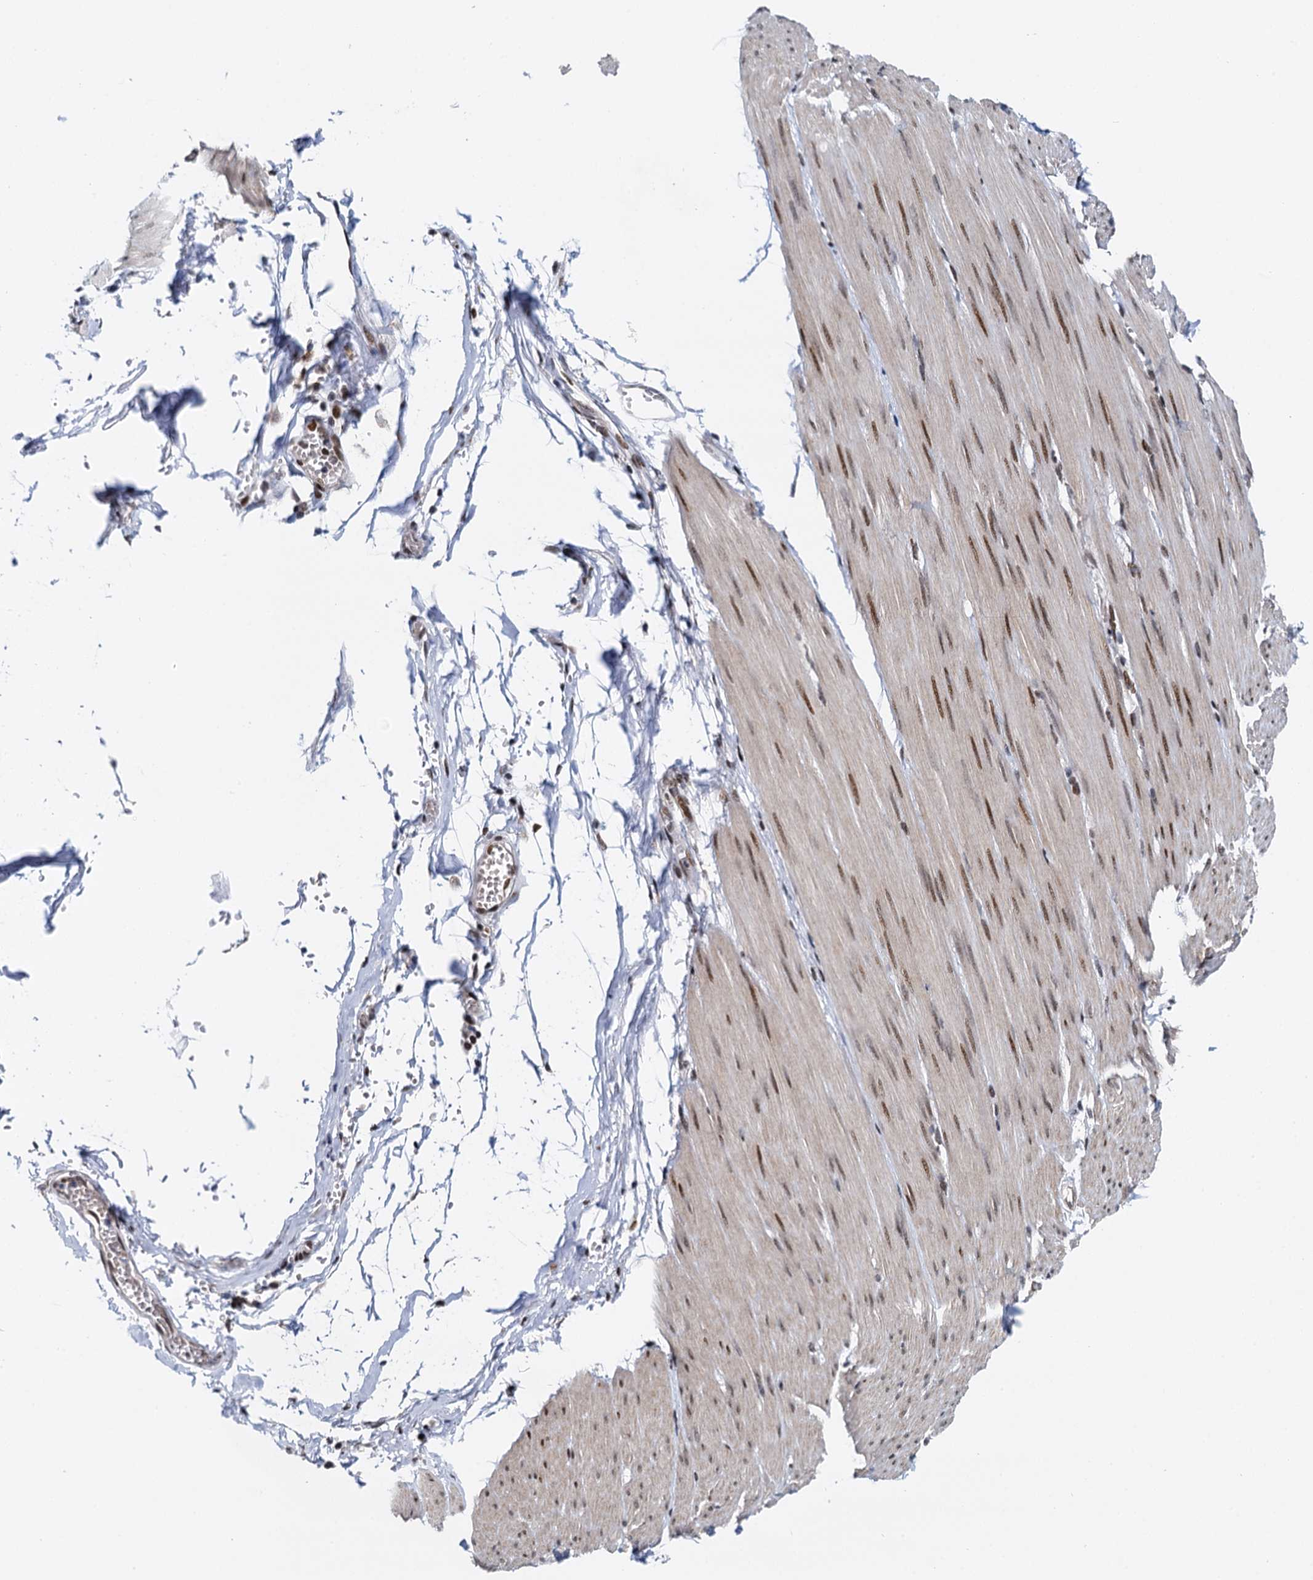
{"staining": {"intensity": "moderate", "quantity": ">75%", "location": "nuclear"}, "tissue": "smooth muscle", "cell_type": "Smooth muscle cells", "image_type": "normal", "snomed": [{"axis": "morphology", "description": "Normal tissue, NOS"}, {"axis": "morphology", "description": "Adenocarcinoma, NOS"}, {"axis": "topography", "description": "Colon"}, {"axis": "topography", "description": "Peripheral nerve tissue"}], "caption": "High-power microscopy captured an IHC photomicrograph of unremarkable smooth muscle, revealing moderate nuclear staining in approximately >75% of smooth muscle cells. (IHC, brightfield microscopy, high magnification).", "gene": "RUFY2", "patient": {"sex": "male", "age": 14}}